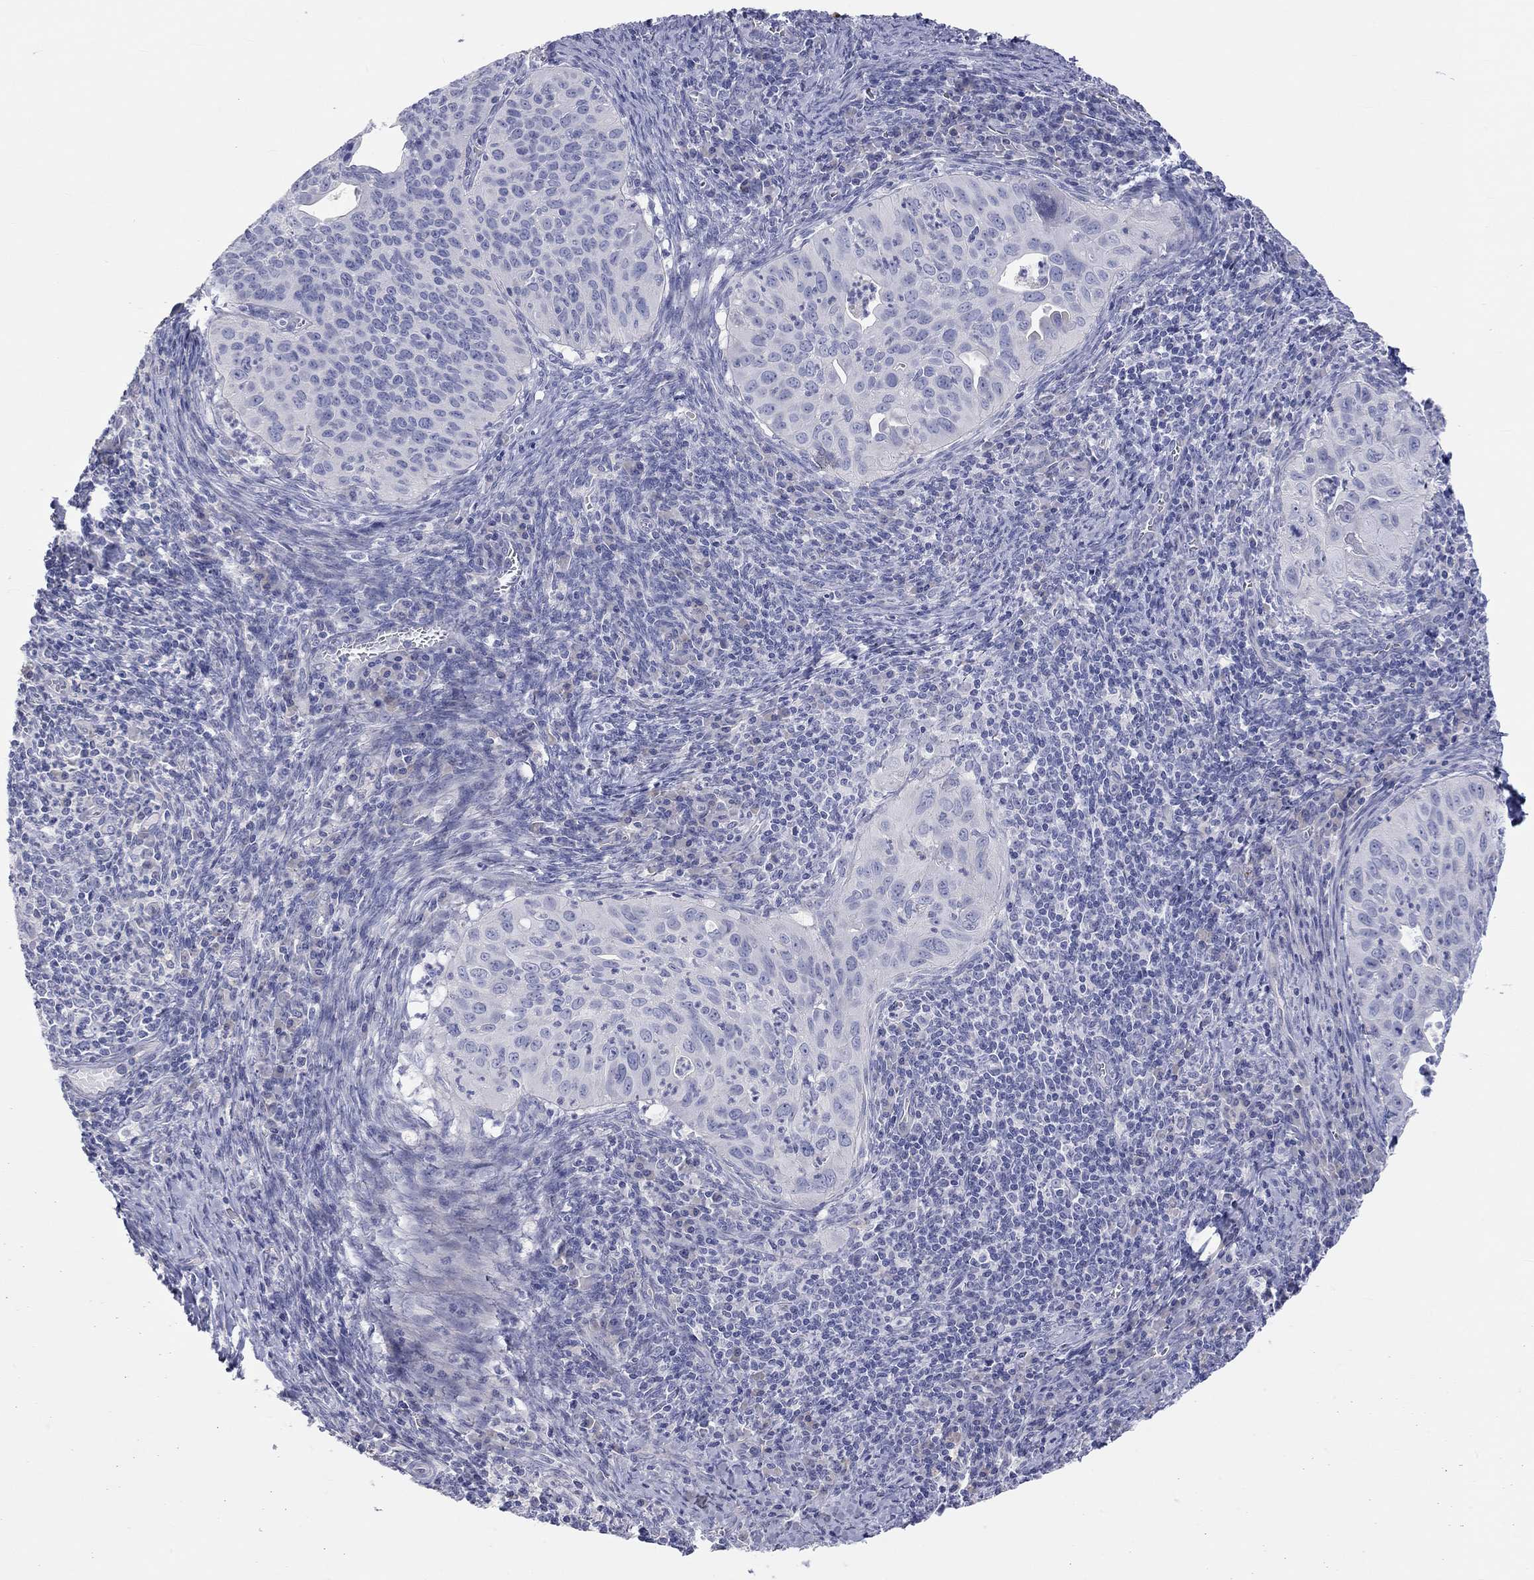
{"staining": {"intensity": "negative", "quantity": "none", "location": "none"}, "tissue": "cervical cancer", "cell_type": "Tumor cells", "image_type": "cancer", "snomed": [{"axis": "morphology", "description": "Squamous cell carcinoma, NOS"}, {"axis": "topography", "description": "Cervix"}], "caption": "Cervical cancer (squamous cell carcinoma) was stained to show a protein in brown. There is no significant positivity in tumor cells. (Stains: DAB immunohistochemistry with hematoxylin counter stain, Microscopy: brightfield microscopy at high magnification).", "gene": "ST7L", "patient": {"sex": "female", "age": 26}}